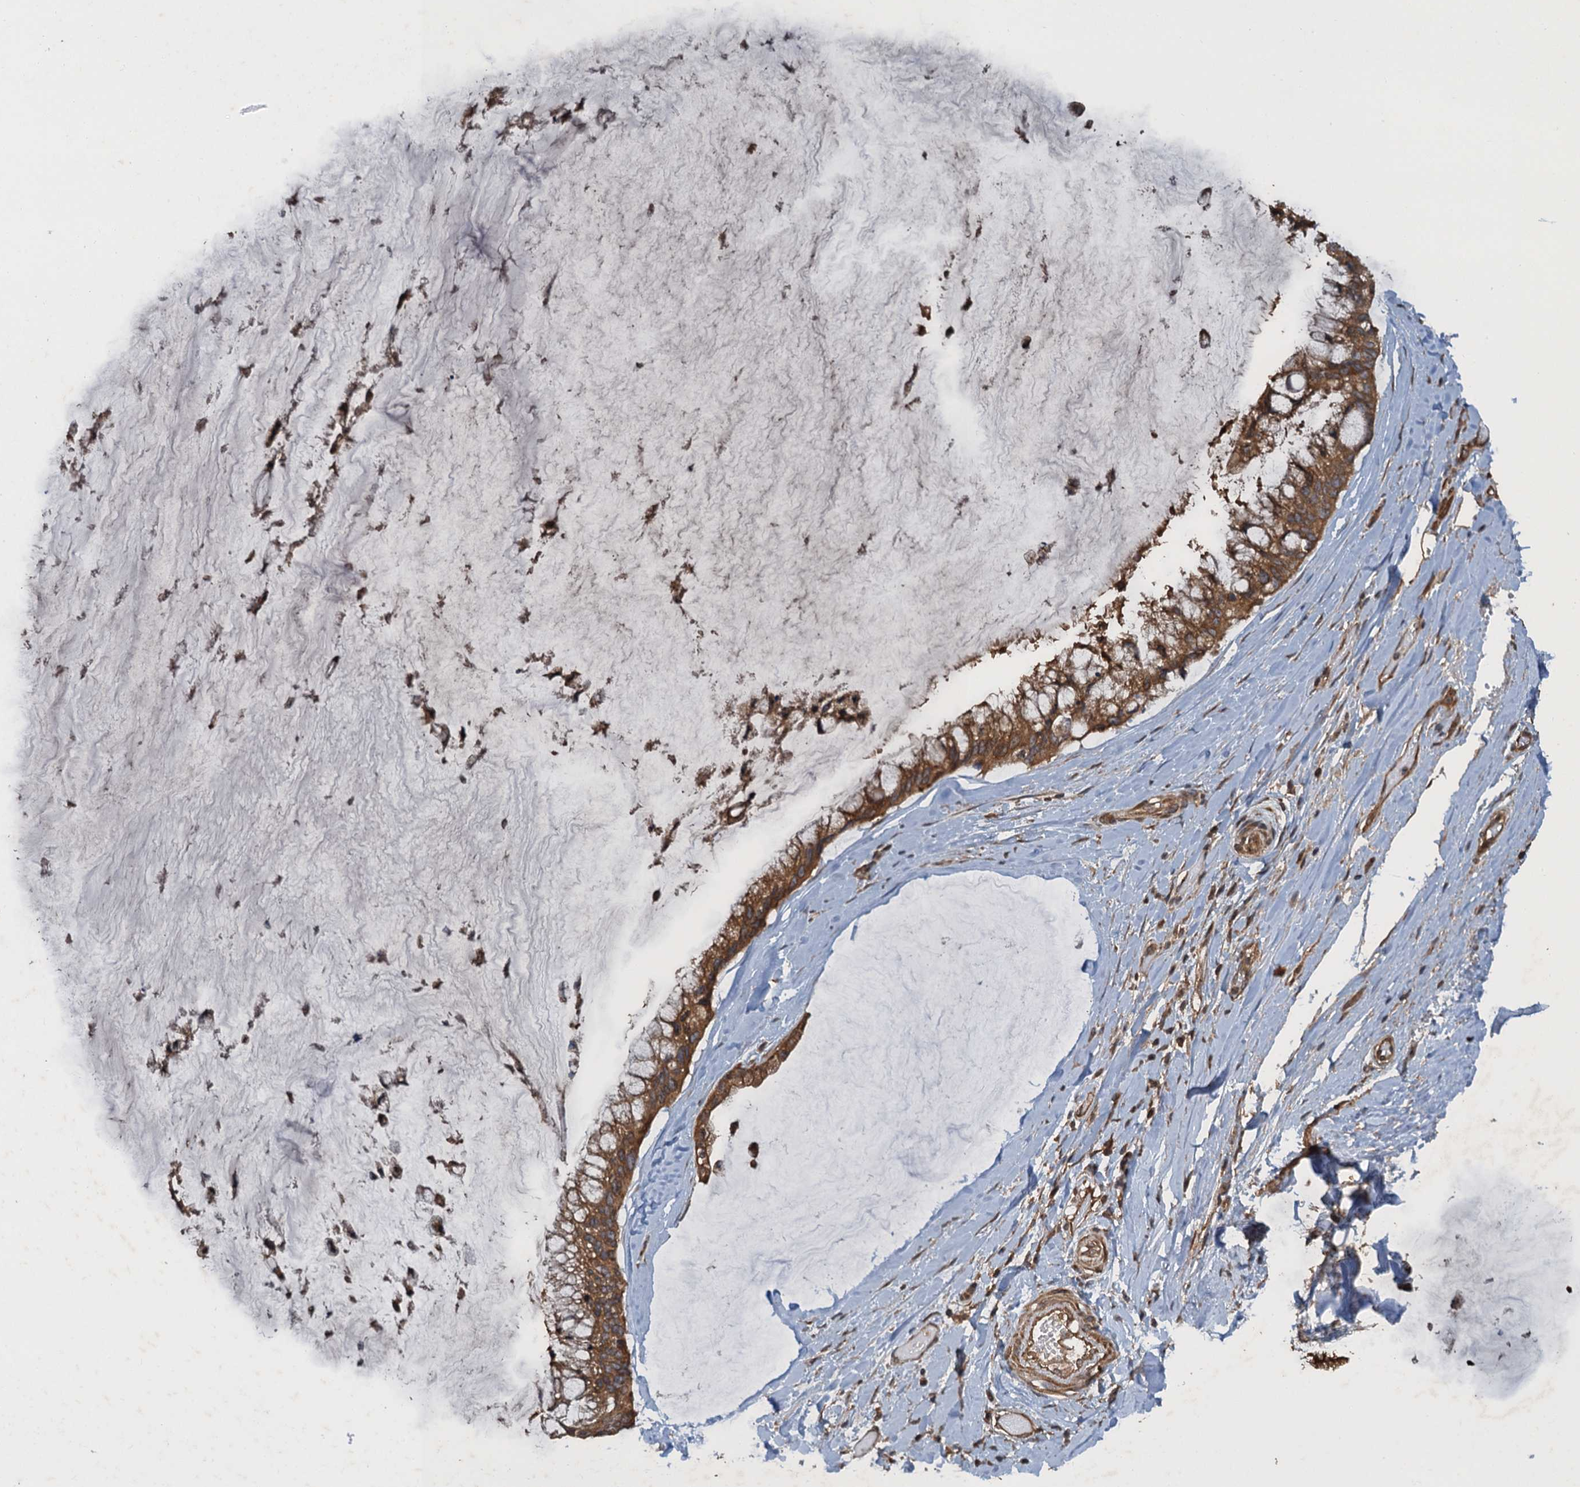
{"staining": {"intensity": "moderate", "quantity": ">75%", "location": "cytoplasmic/membranous"}, "tissue": "ovarian cancer", "cell_type": "Tumor cells", "image_type": "cancer", "snomed": [{"axis": "morphology", "description": "Cystadenocarcinoma, mucinous, NOS"}, {"axis": "topography", "description": "Ovary"}], "caption": "About >75% of tumor cells in human ovarian cancer display moderate cytoplasmic/membranous protein staining as visualized by brown immunohistochemical staining.", "gene": "GLE1", "patient": {"sex": "female", "age": 39}}